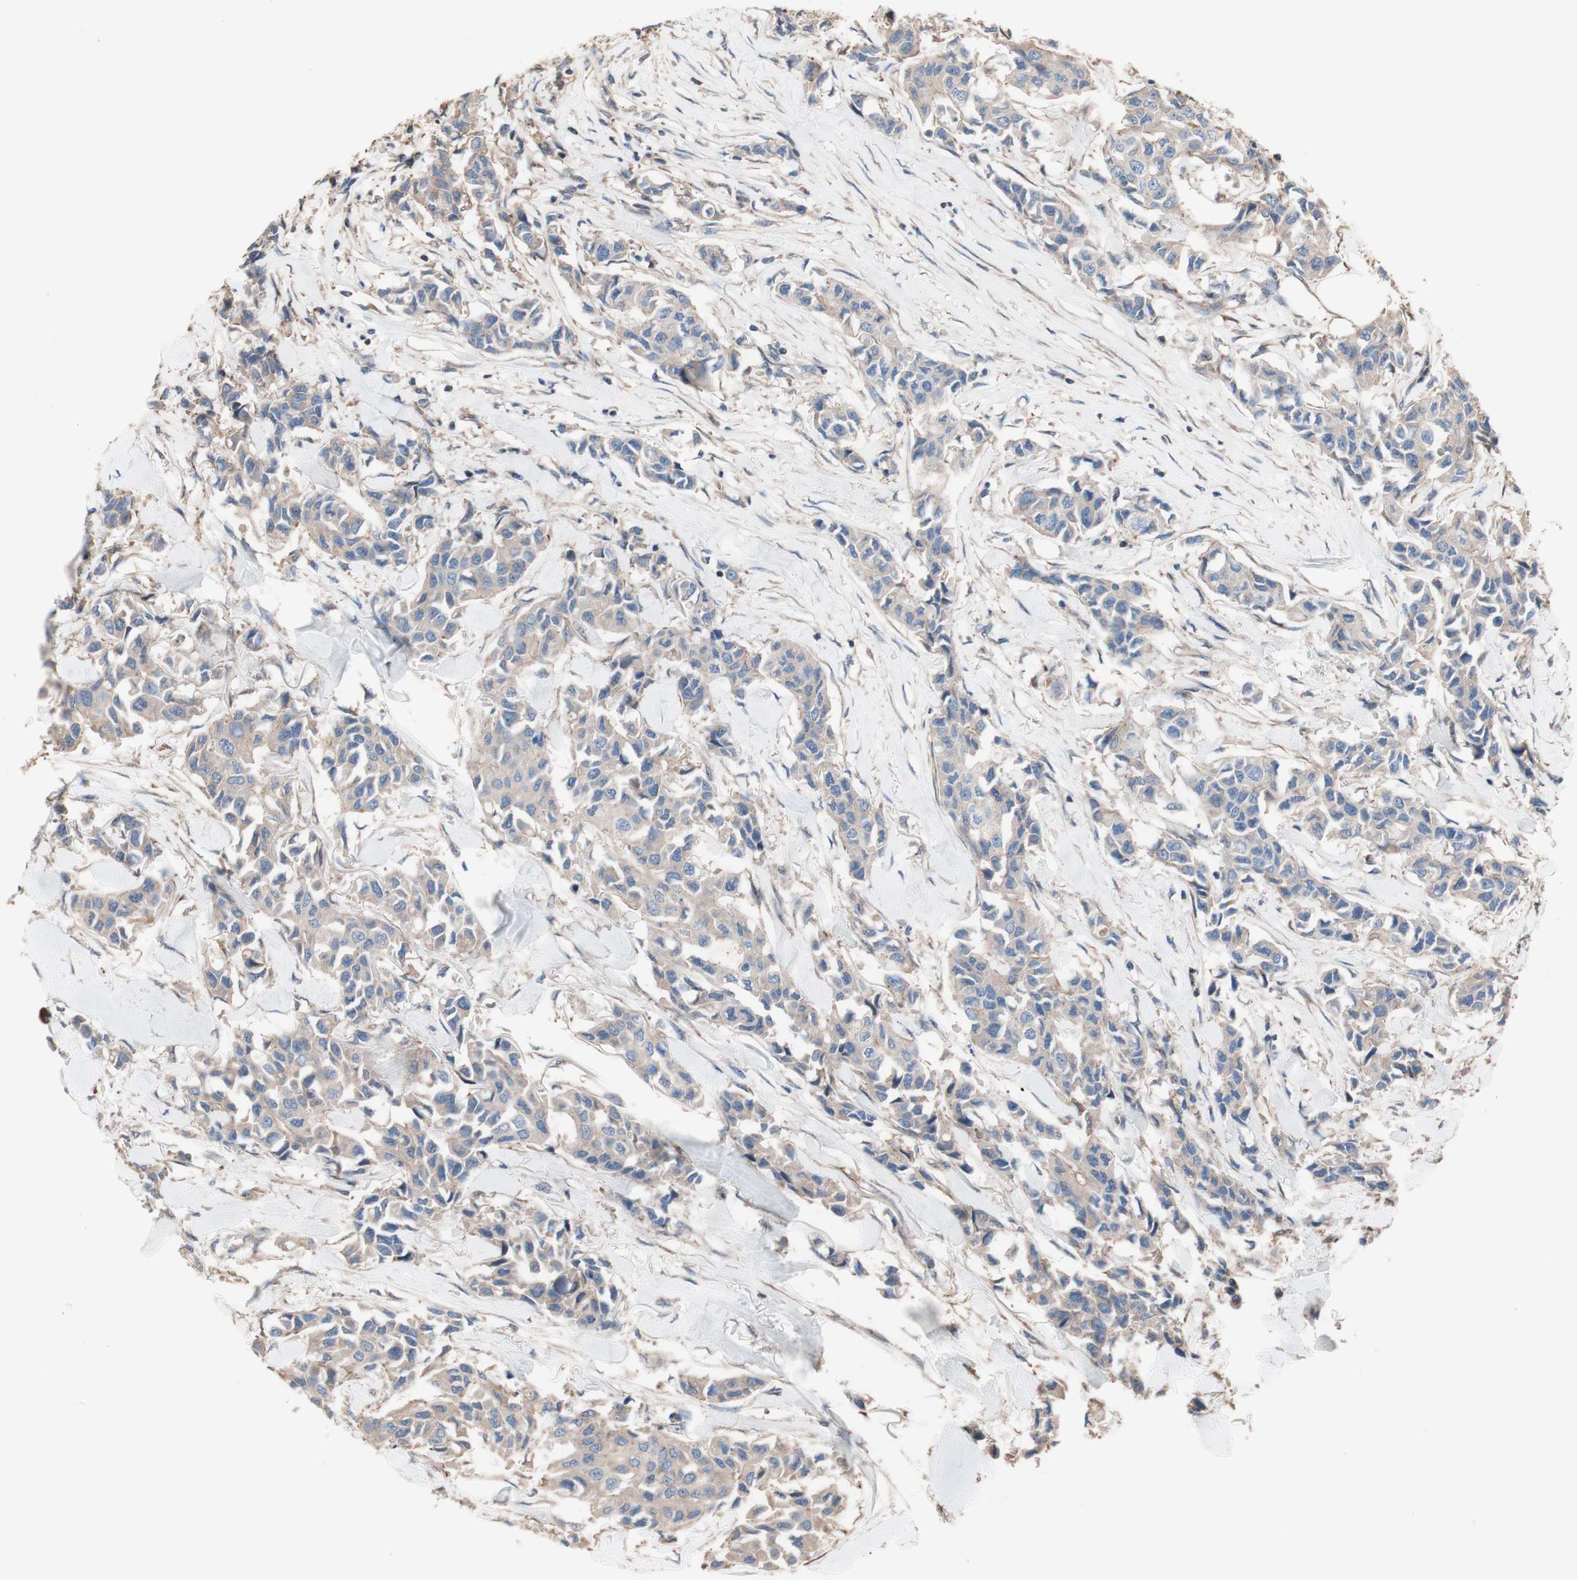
{"staining": {"intensity": "weak", "quantity": ">75%", "location": "cytoplasmic/membranous"}, "tissue": "breast cancer", "cell_type": "Tumor cells", "image_type": "cancer", "snomed": [{"axis": "morphology", "description": "Duct carcinoma"}, {"axis": "topography", "description": "Breast"}], "caption": "Immunohistochemical staining of human breast cancer (invasive ductal carcinoma) demonstrates weak cytoplasmic/membranous protein staining in approximately >75% of tumor cells. (Stains: DAB in brown, nuclei in blue, Microscopy: brightfield microscopy at high magnification).", "gene": "COPB1", "patient": {"sex": "female", "age": 80}}